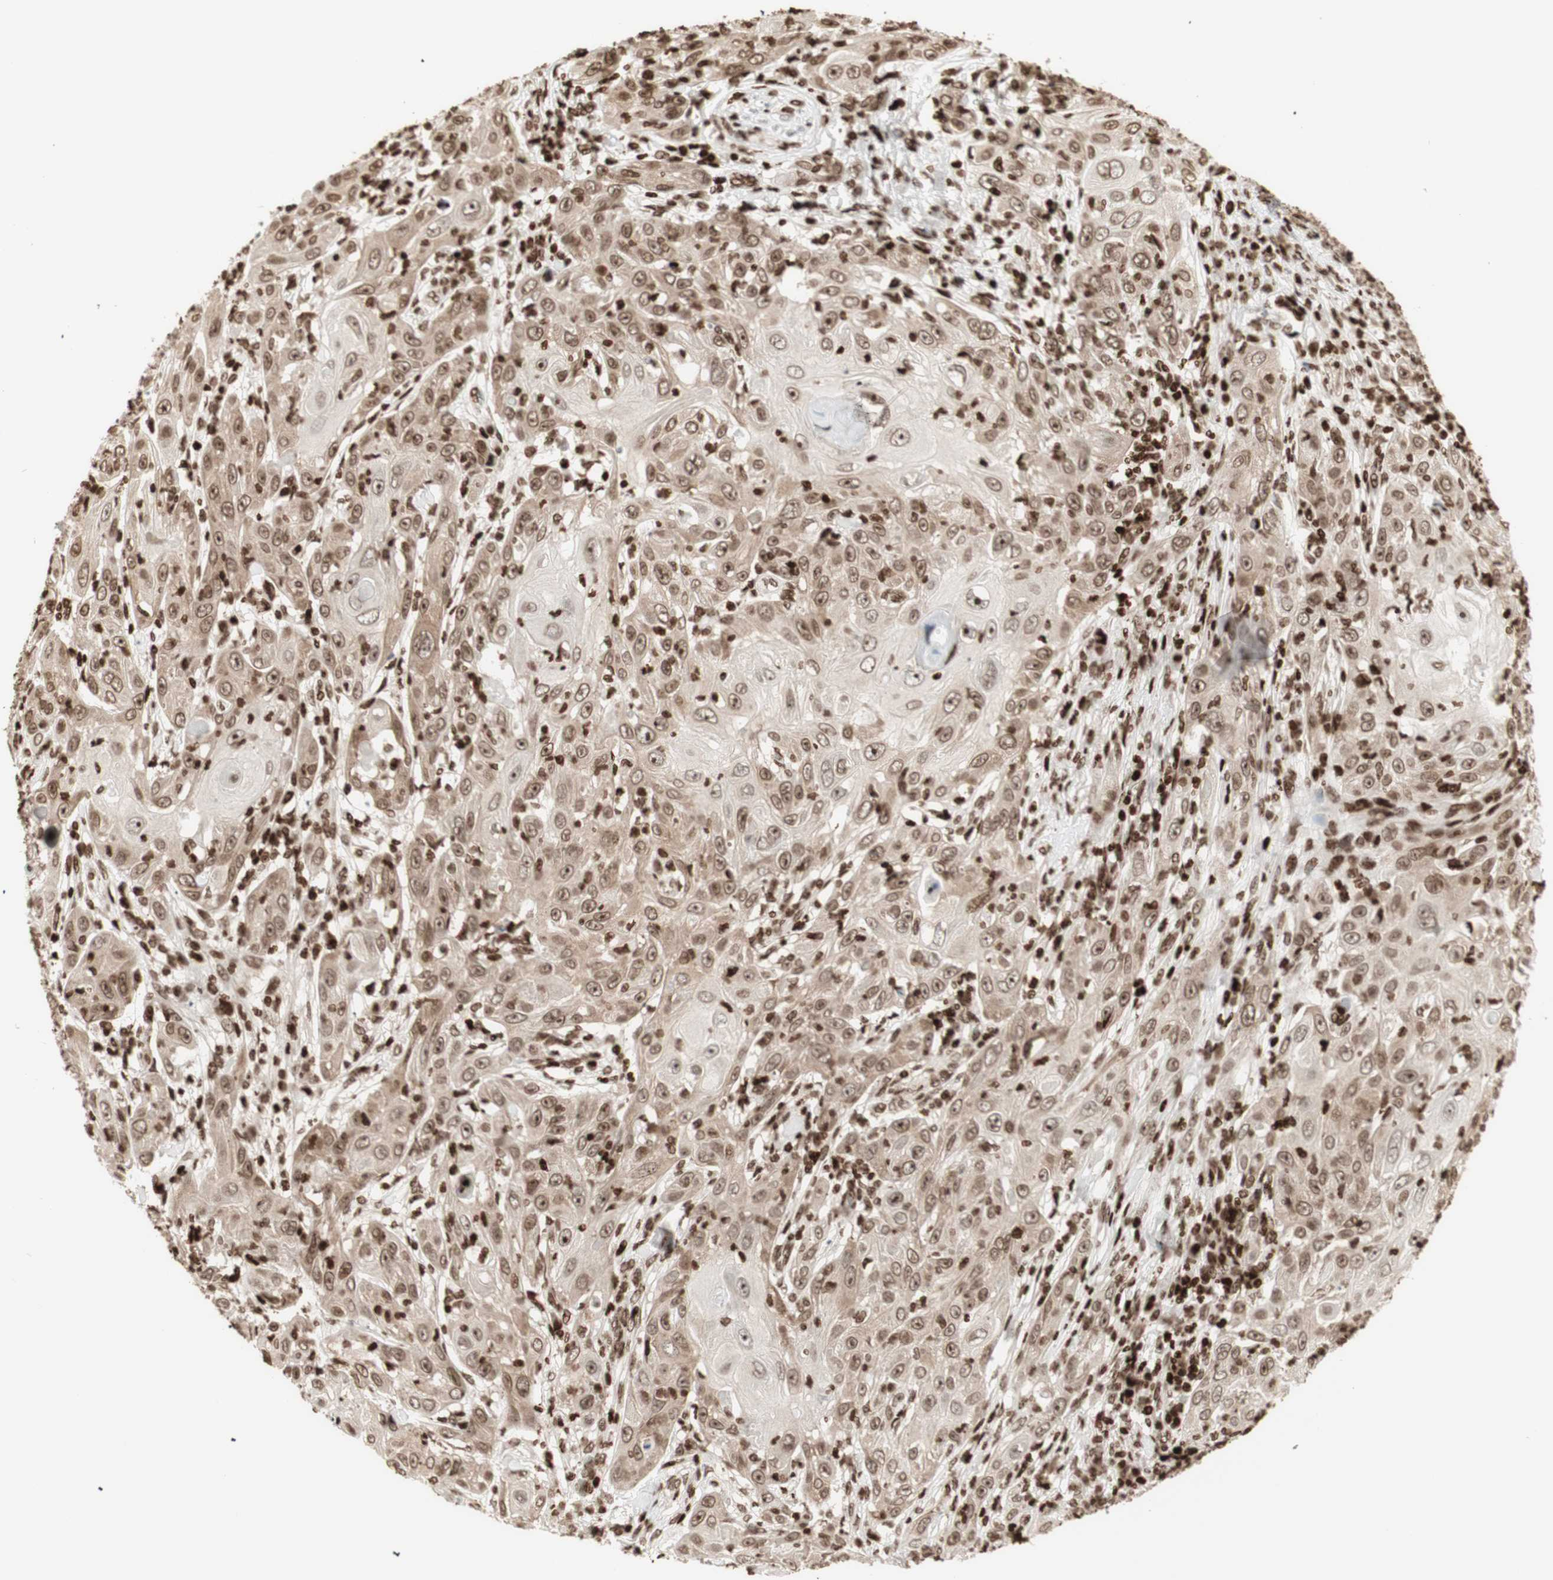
{"staining": {"intensity": "strong", "quantity": ">75%", "location": "cytoplasmic/membranous,nuclear"}, "tissue": "skin cancer", "cell_type": "Tumor cells", "image_type": "cancer", "snomed": [{"axis": "morphology", "description": "Squamous cell carcinoma, NOS"}, {"axis": "topography", "description": "Skin"}], "caption": "Tumor cells reveal strong cytoplasmic/membranous and nuclear positivity in approximately >75% of cells in skin cancer (squamous cell carcinoma).", "gene": "NCAPD2", "patient": {"sex": "female", "age": 88}}